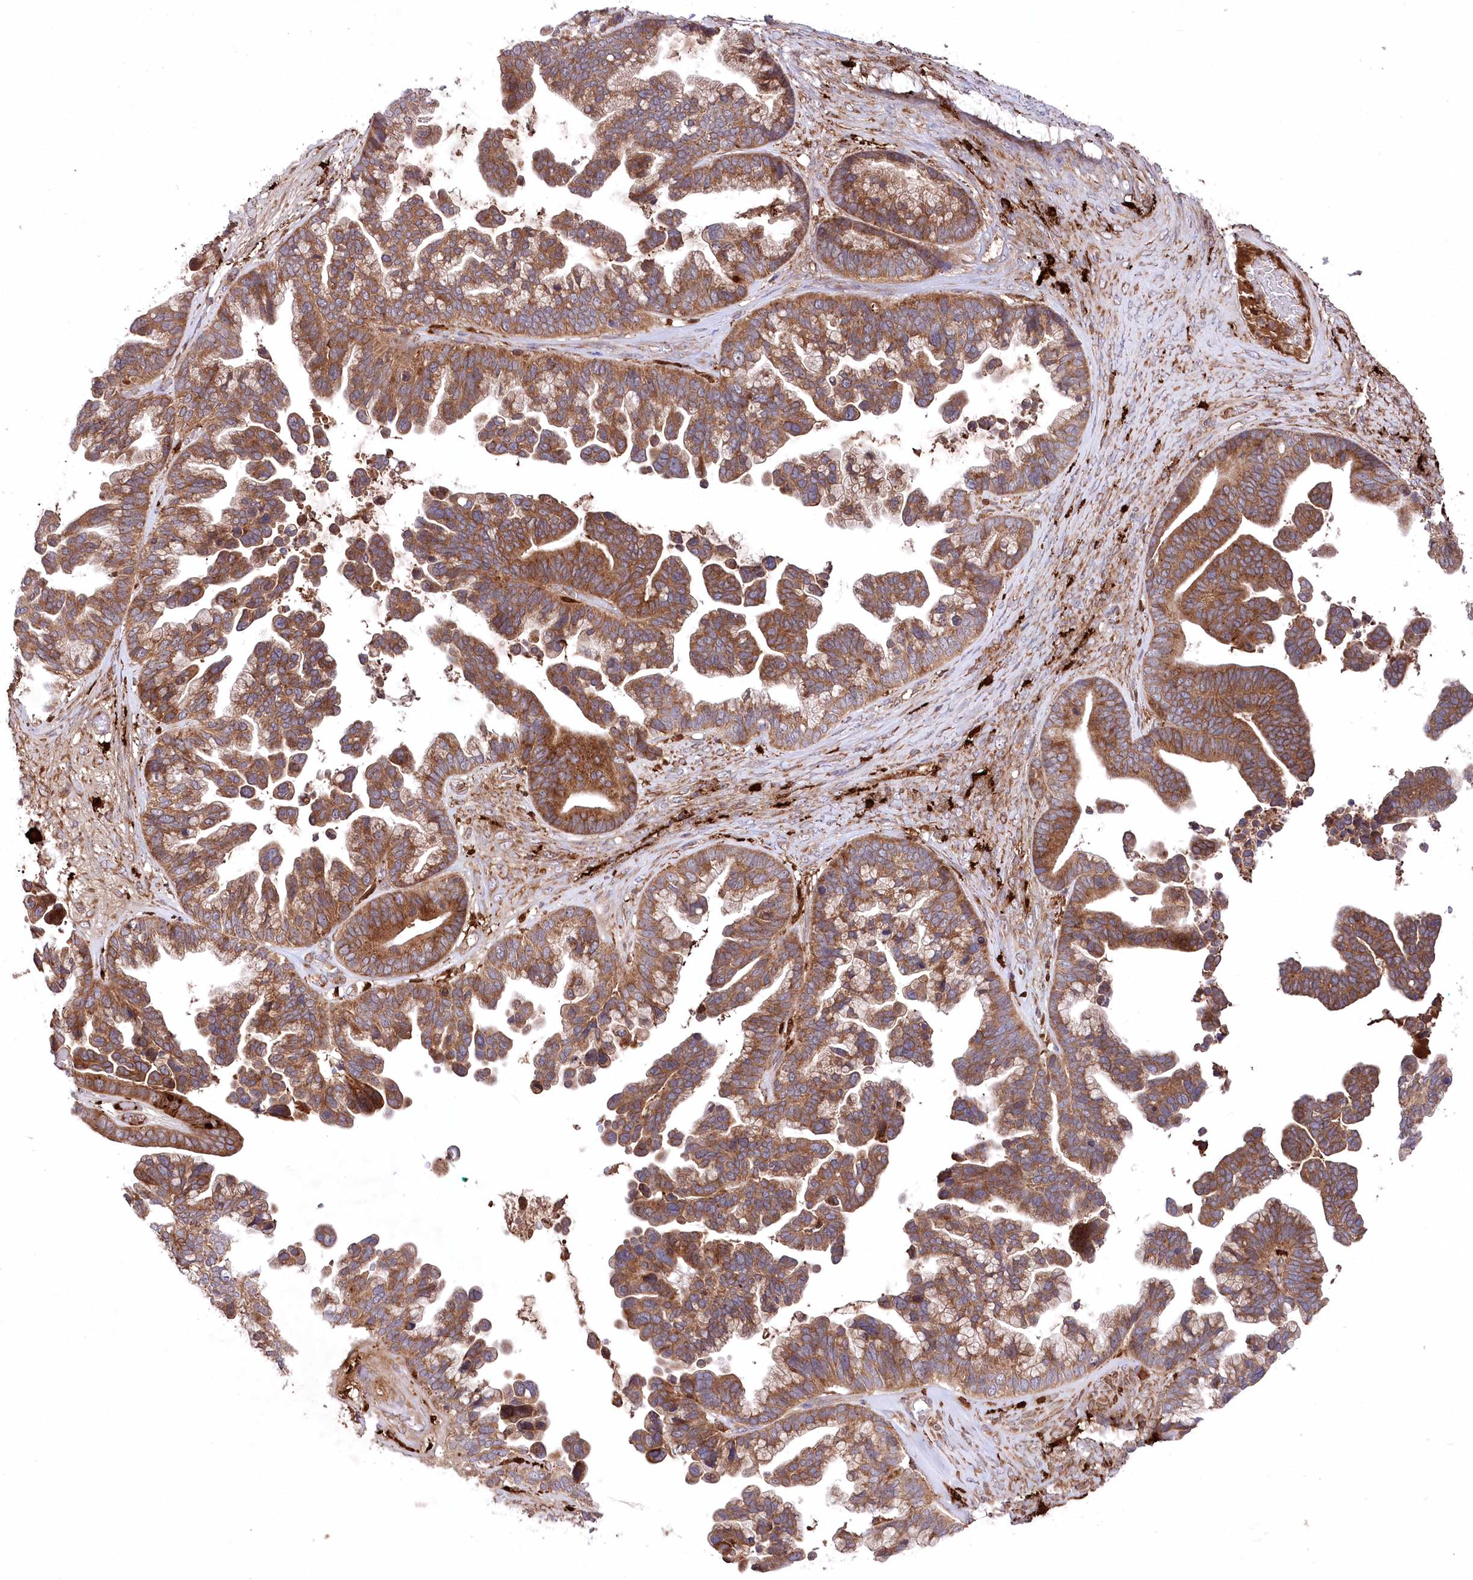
{"staining": {"intensity": "moderate", "quantity": ">75%", "location": "cytoplasmic/membranous"}, "tissue": "ovarian cancer", "cell_type": "Tumor cells", "image_type": "cancer", "snomed": [{"axis": "morphology", "description": "Cystadenocarcinoma, serous, NOS"}, {"axis": "topography", "description": "Ovary"}], "caption": "High-magnification brightfield microscopy of serous cystadenocarcinoma (ovarian) stained with DAB (brown) and counterstained with hematoxylin (blue). tumor cells exhibit moderate cytoplasmic/membranous positivity is present in about>75% of cells.", "gene": "PPP1R21", "patient": {"sex": "female", "age": 56}}